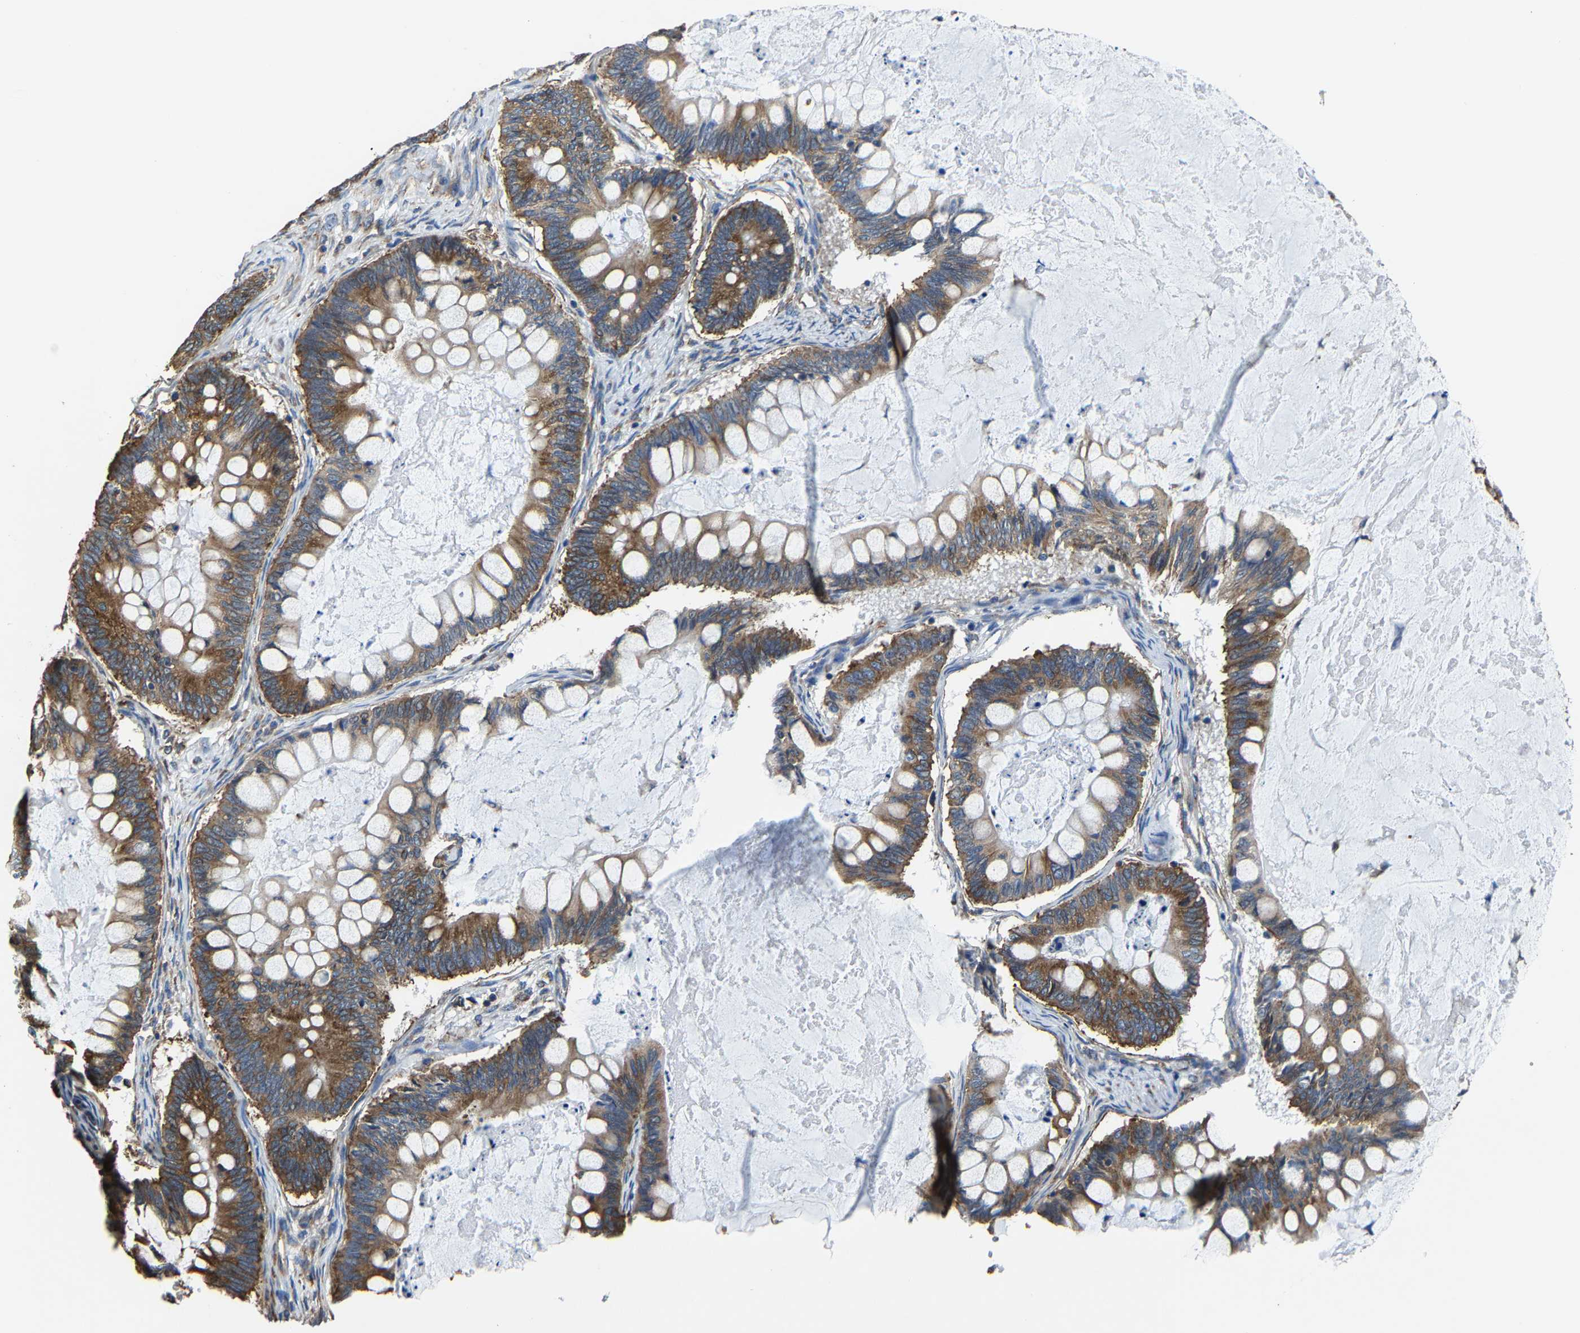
{"staining": {"intensity": "moderate", "quantity": ">75%", "location": "cytoplasmic/membranous"}, "tissue": "ovarian cancer", "cell_type": "Tumor cells", "image_type": "cancer", "snomed": [{"axis": "morphology", "description": "Cystadenocarcinoma, mucinous, NOS"}, {"axis": "topography", "description": "Ovary"}], "caption": "High-magnification brightfield microscopy of mucinous cystadenocarcinoma (ovarian) stained with DAB (3,3'-diaminobenzidine) (brown) and counterstained with hematoxylin (blue). tumor cells exhibit moderate cytoplasmic/membranous staining is present in about>75% of cells. (IHC, brightfield microscopy, high magnification).", "gene": "G3BP2", "patient": {"sex": "female", "age": 61}}